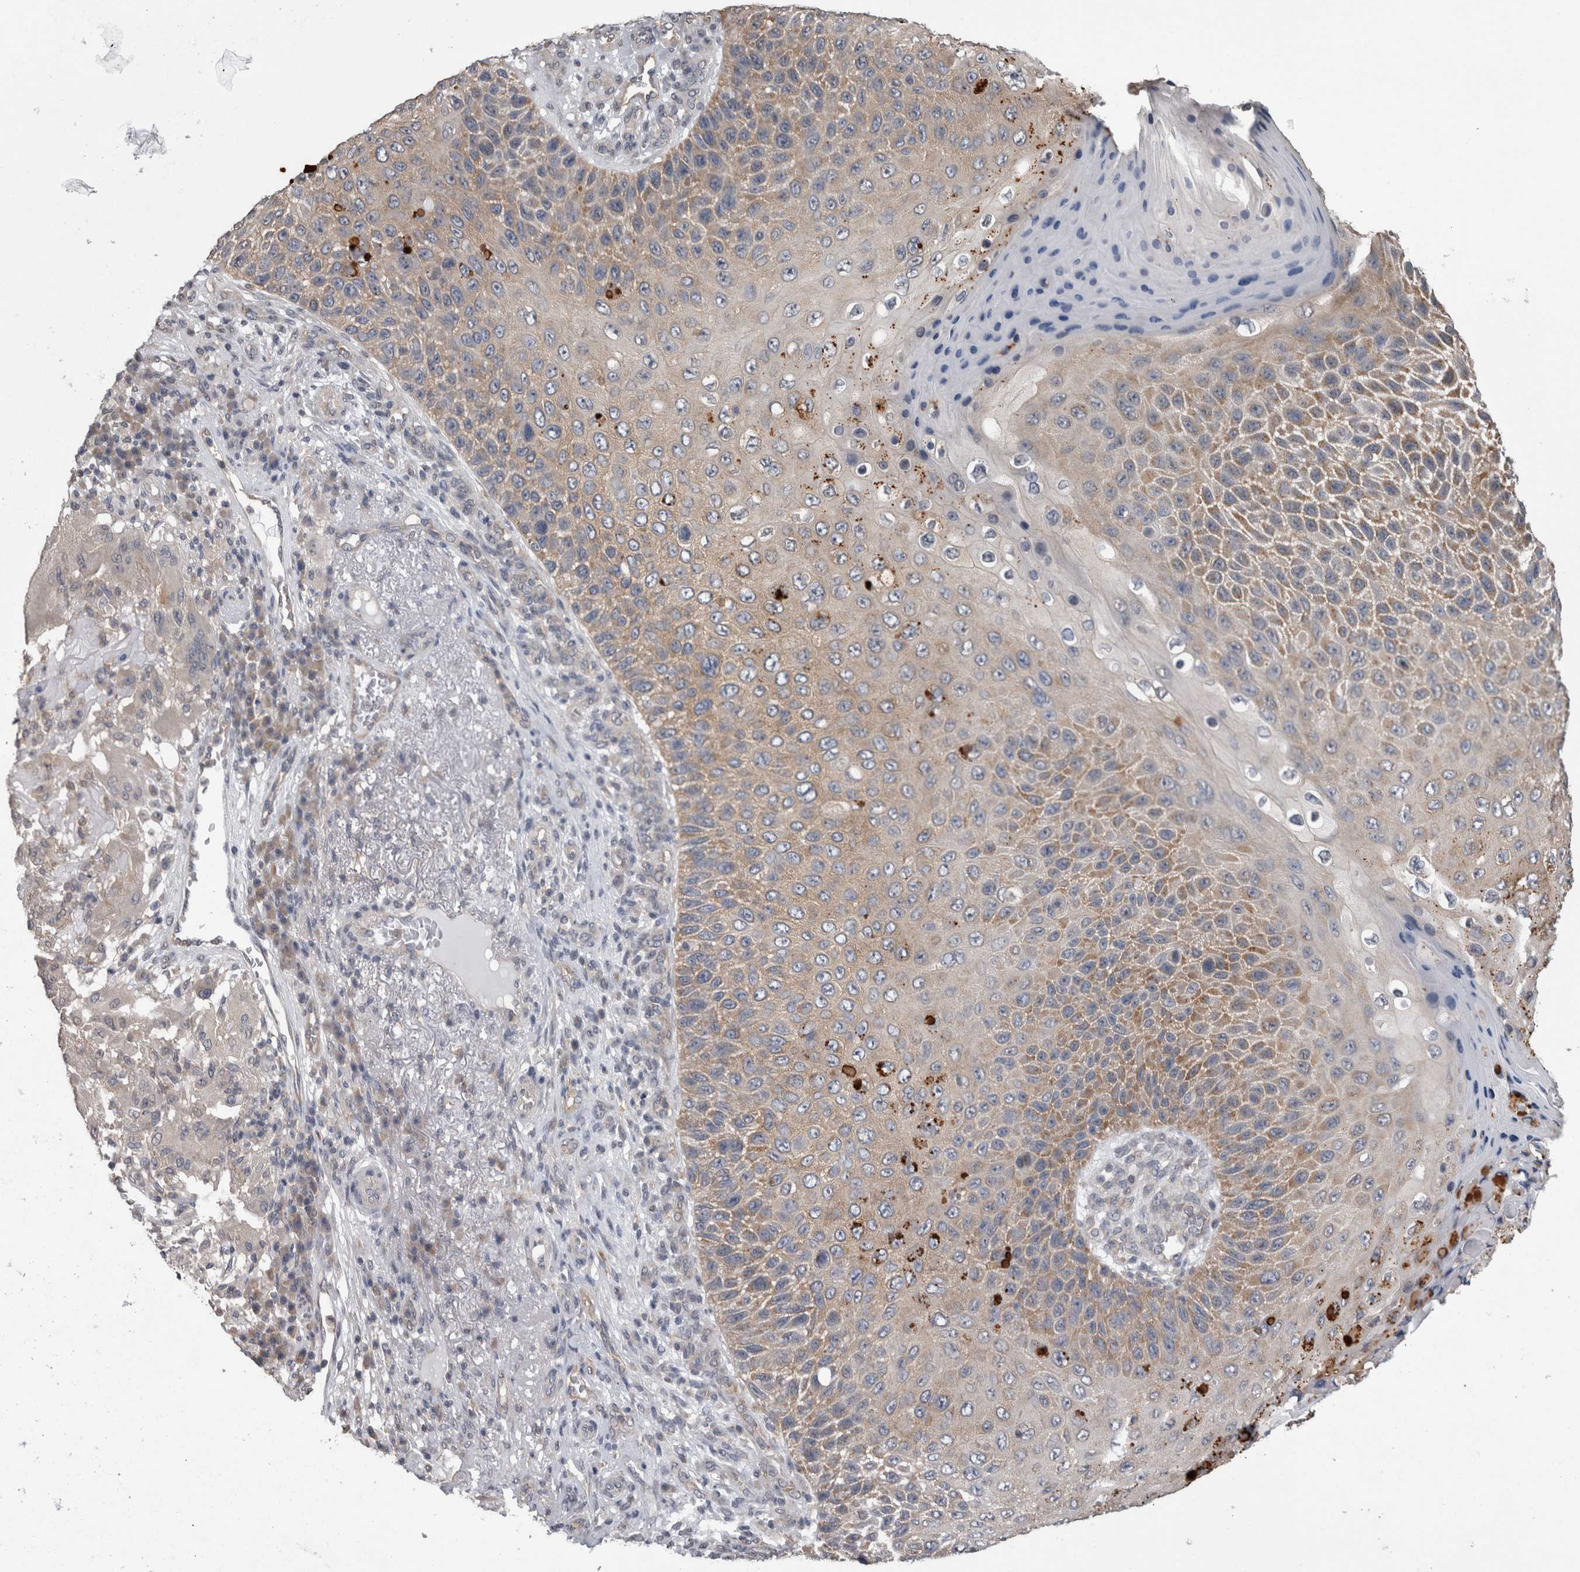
{"staining": {"intensity": "moderate", "quantity": ">75%", "location": "cytoplasmic/membranous"}, "tissue": "skin cancer", "cell_type": "Tumor cells", "image_type": "cancer", "snomed": [{"axis": "morphology", "description": "Squamous cell carcinoma, NOS"}, {"axis": "topography", "description": "Skin"}], "caption": "Immunohistochemistry photomicrograph of human skin cancer (squamous cell carcinoma) stained for a protein (brown), which displays medium levels of moderate cytoplasmic/membranous positivity in about >75% of tumor cells.", "gene": "DDX6", "patient": {"sex": "female", "age": 88}}